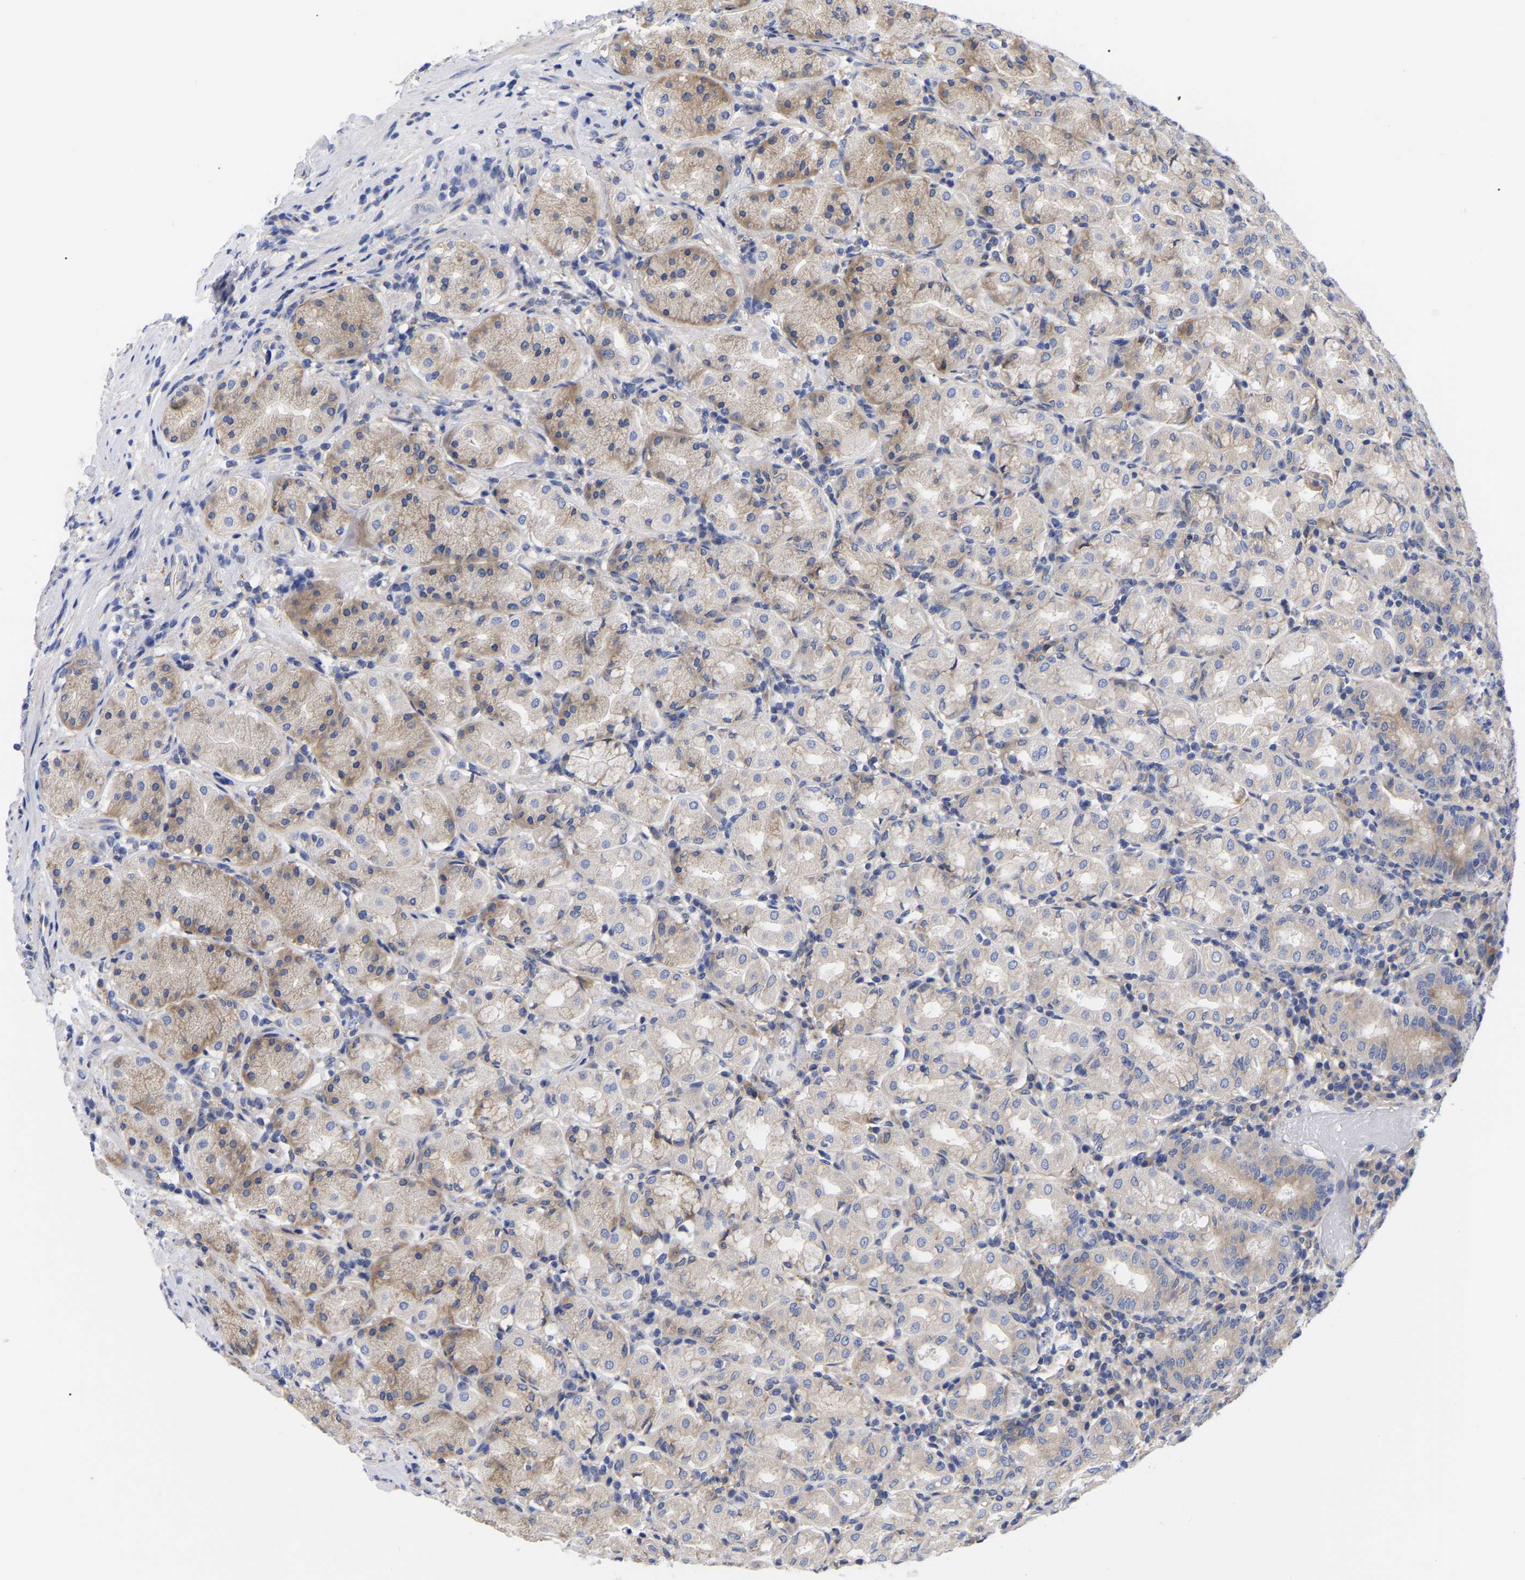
{"staining": {"intensity": "moderate", "quantity": "25%-75%", "location": "cytoplasmic/membranous"}, "tissue": "stomach", "cell_type": "Glandular cells", "image_type": "normal", "snomed": [{"axis": "morphology", "description": "Normal tissue, NOS"}, {"axis": "topography", "description": "Stomach"}, {"axis": "topography", "description": "Stomach, lower"}], "caption": "The histopathology image demonstrates immunohistochemical staining of benign stomach. There is moderate cytoplasmic/membranous positivity is seen in about 25%-75% of glandular cells. Using DAB (brown) and hematoxylin (blue) stains, captured at high magnification using brightfield microscopy.", "gene": "CFAP298", "patient": {"sex": "female", "age": 56}}